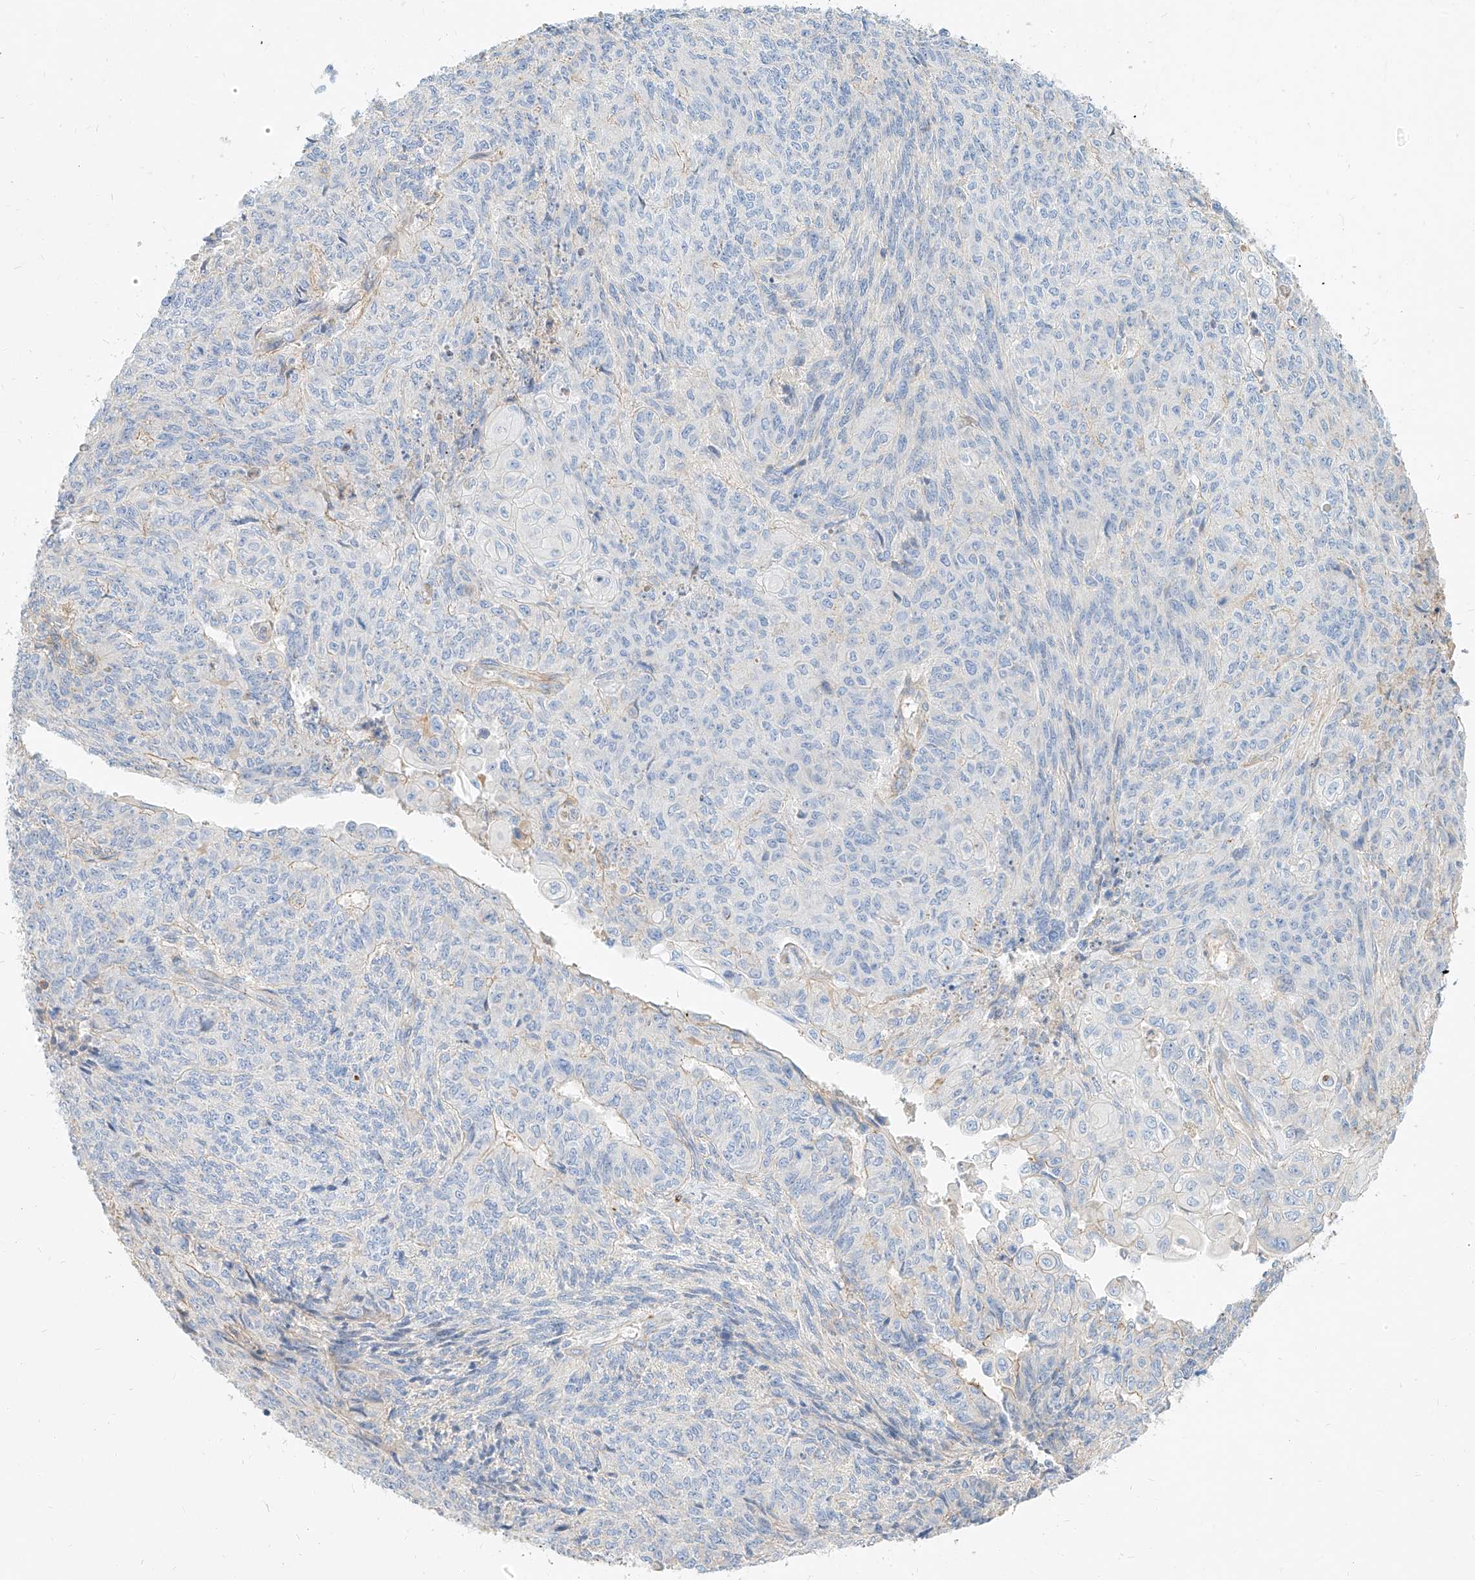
{"staining": {"intensity": "negative", "quantity": "none", "location": "none"}, "tissue": "endometrial cancer", "cell_type": "Tumor cells", "image_type": "cancer", "snomed": [{"axis": "morphology", "description": "Adenocarcinoma, NOS"}, {"axis": "topography", "description": "Endometrium"}], "caption": "The photomicrograph displays no significant staining in tumor cells of endometrial cancer. (Stains: DAB immunohistochemistry with hematoxylin counter stain, Microscopy: brightfield microscopy at high magnification).", "gene": "KCNH5", "patient": {"sex": "female", "age": 32}}